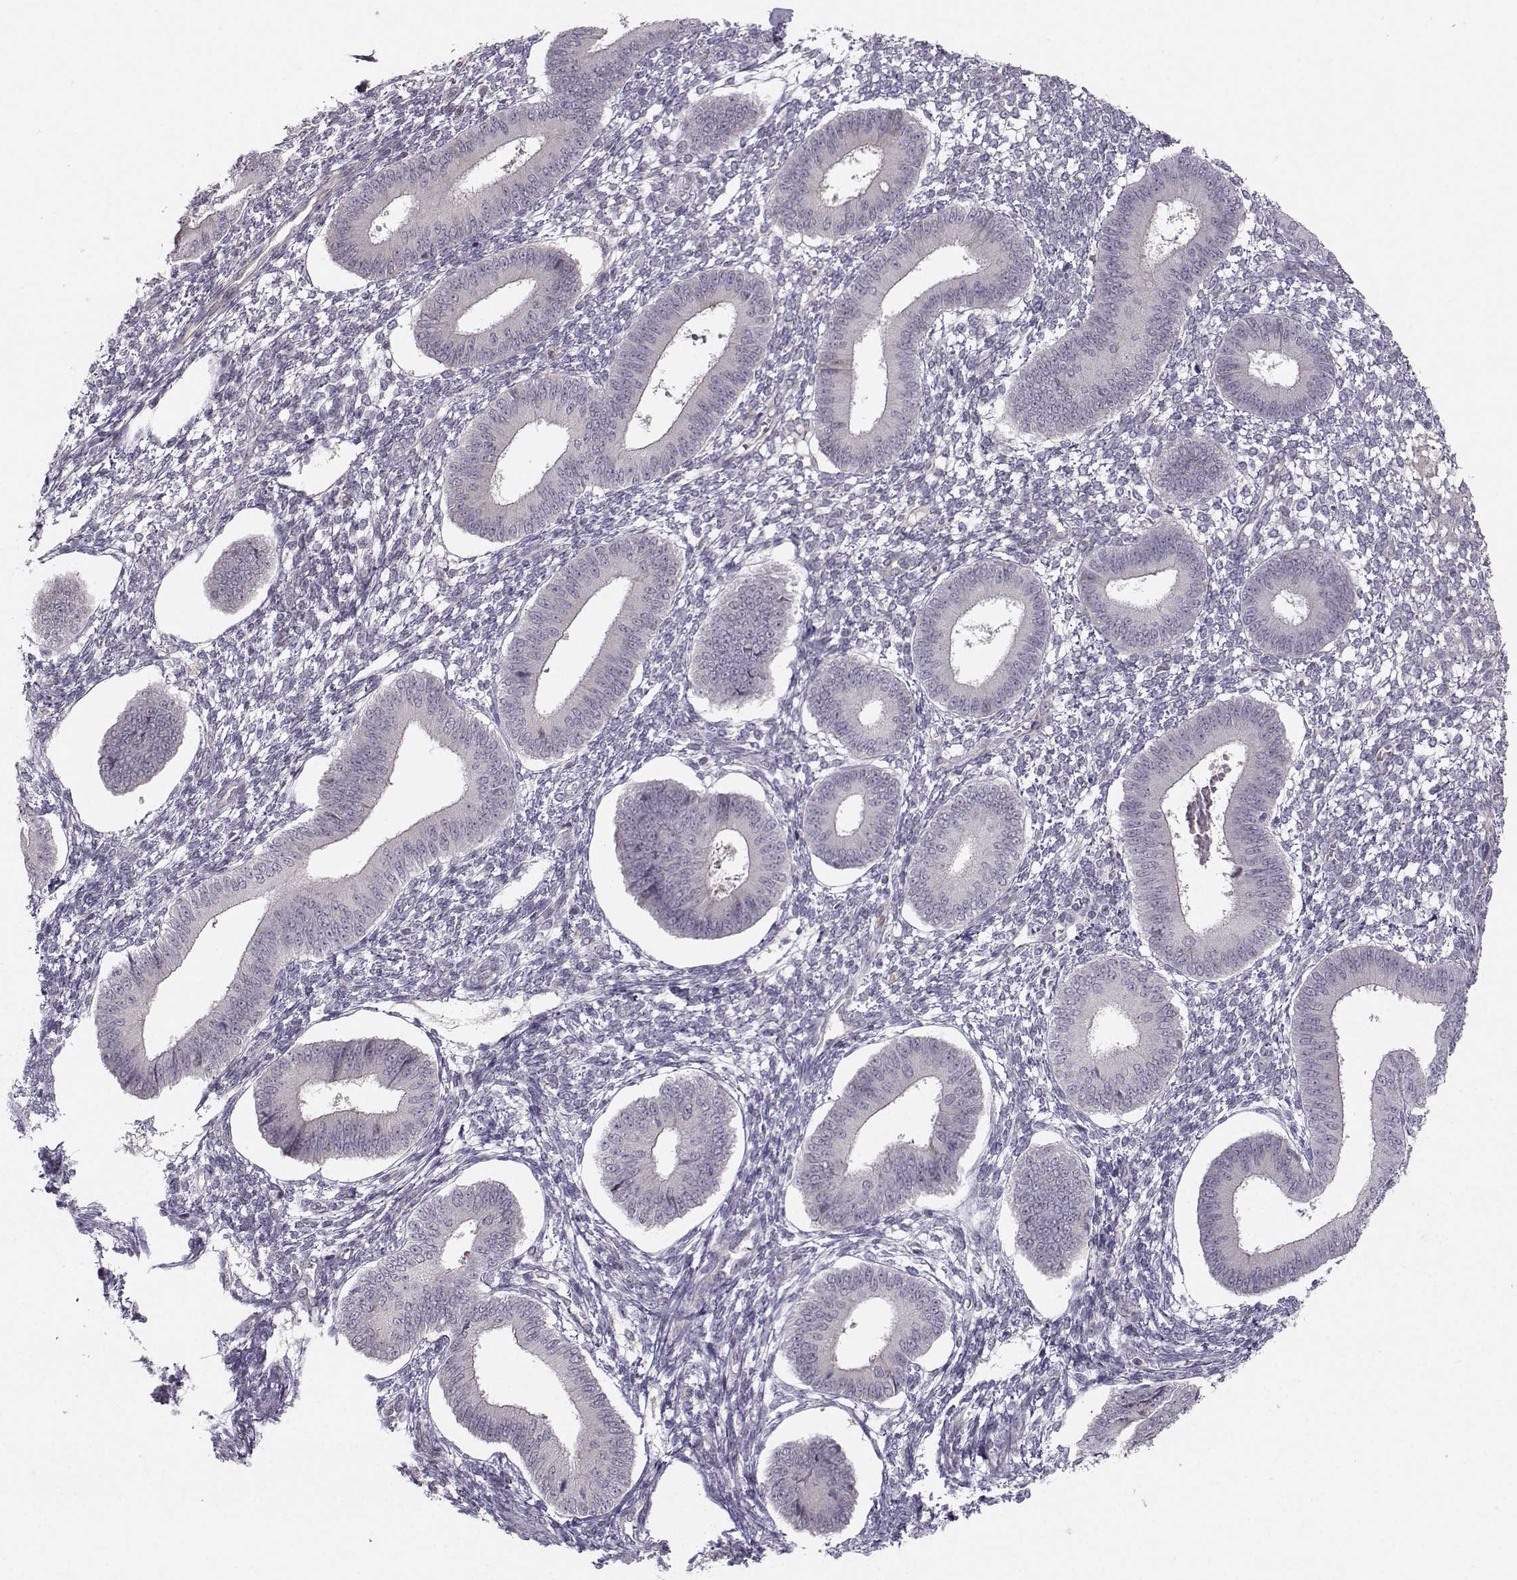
{"staining": {"intensity": "negative", "quantity": "none", "location": "none"}, "tissue": "endometrium", "cell_type": "Cells in endometrial stroma", "image_type": "normal", "snomed": [{"axis": "morphology", "description": "Normal tissue, NOS"}, {"axis": "topography", "description": "Endometrium"}], "caption": "Cells in endometrial stroma are negative for protein expression in benign human endometrium. (DAB (3,3'-diaminobenzidine) immunohistochemistry (IHC), high magnification).", "gene": "OPRD1", "patient": {"sex": "female", "age": 42}}